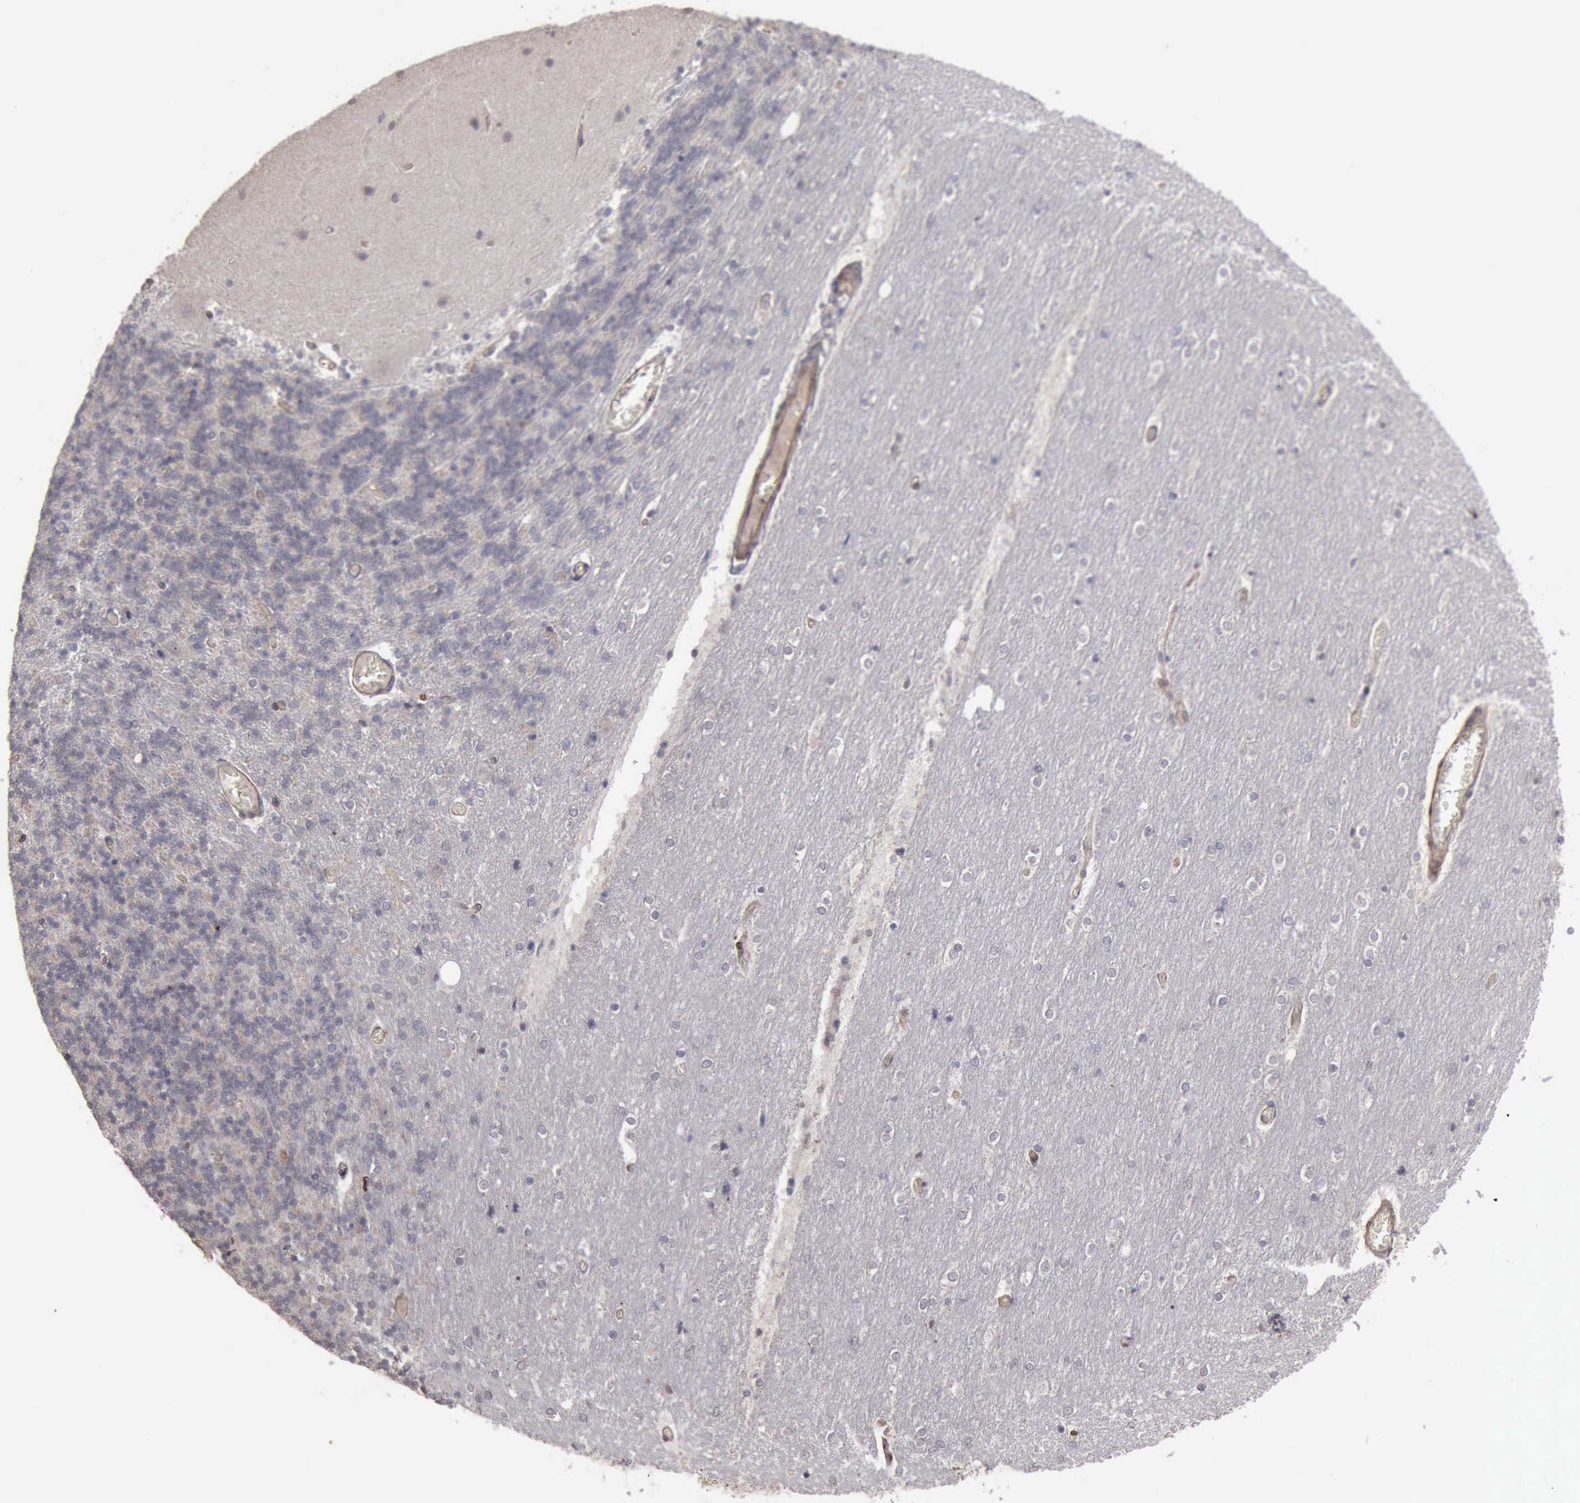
{"staining": {"intensity": "negative", "quantity": "none", "location": "none"}, "tissue": "cerebellum", "cell_type": "Cells in granular layer", "image_type": "normal", "snomed": [{"axis": "morphology", "description": "Normal tissue, NOS"}, {"axis": "topography", "description": "Cerebellum"}], "caption": "DAB immunohistochemical staining of benign human cerebellum demonstrates no significant staining in cells in granular layer.", "gene": "MMP9", "patient": {"sex": "female", "age": 54}}